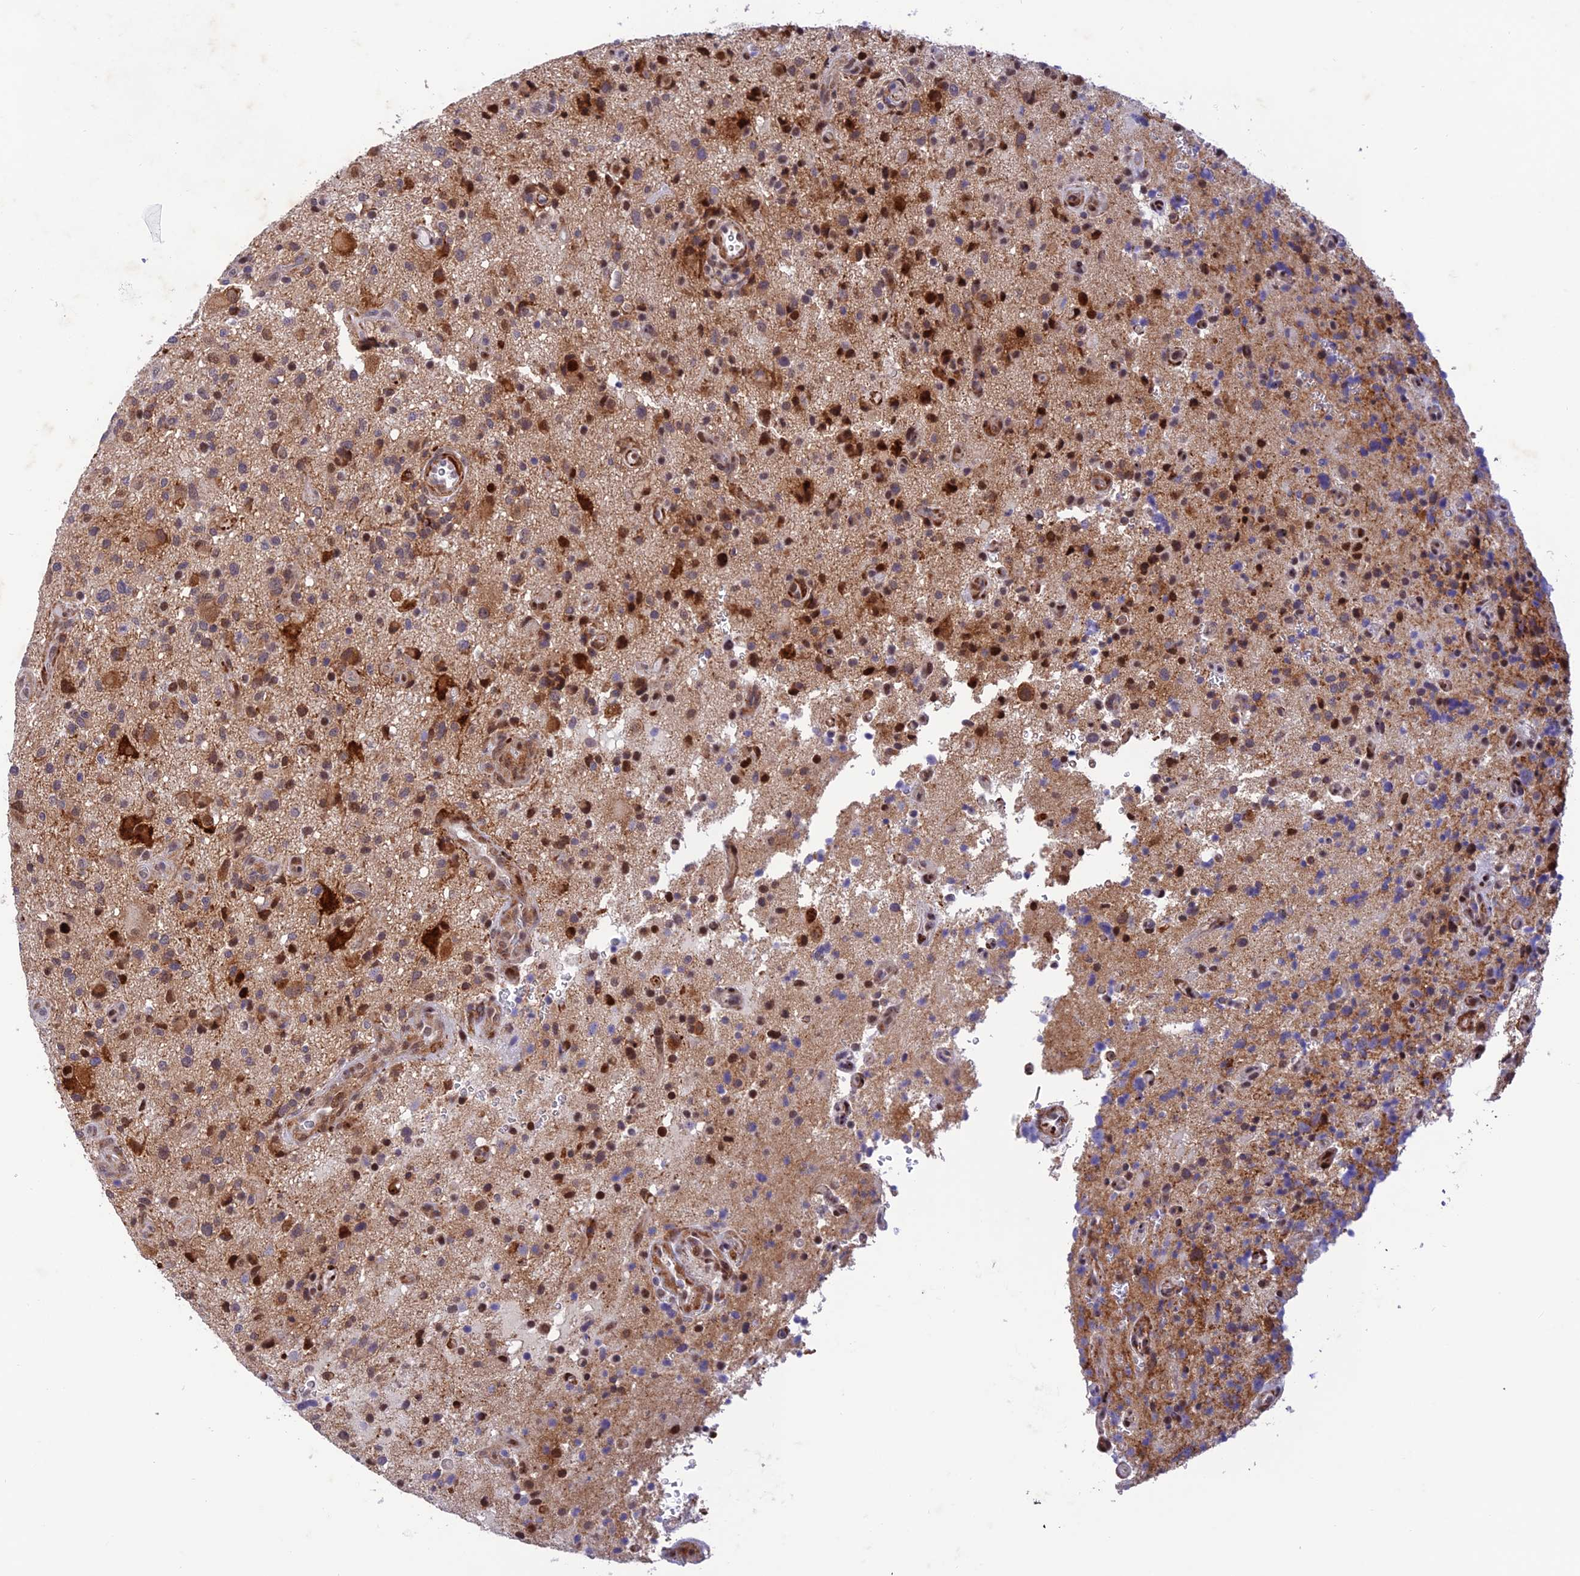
{"staining": {"intensity": "moderate", "quantity": "<25%", "location": "cytoplasmic/membranous"}, "tissue": "glioma", "cell_type": "Tumor cells", "image_type": "cancer", "snomed": [{"axis": "morphology", "description": "Glioma, malignant, High grade"}, {"axis": "topography", "description": "Brain"}], "caption": "A histopathology image of high-grade glioma (malignant) stained for a protein demonstrates moderate cytoplasmic/membranous brown staining in tumor cells.", "gene": "WDR55", "patient": {"sex": "male", "age": 47}}